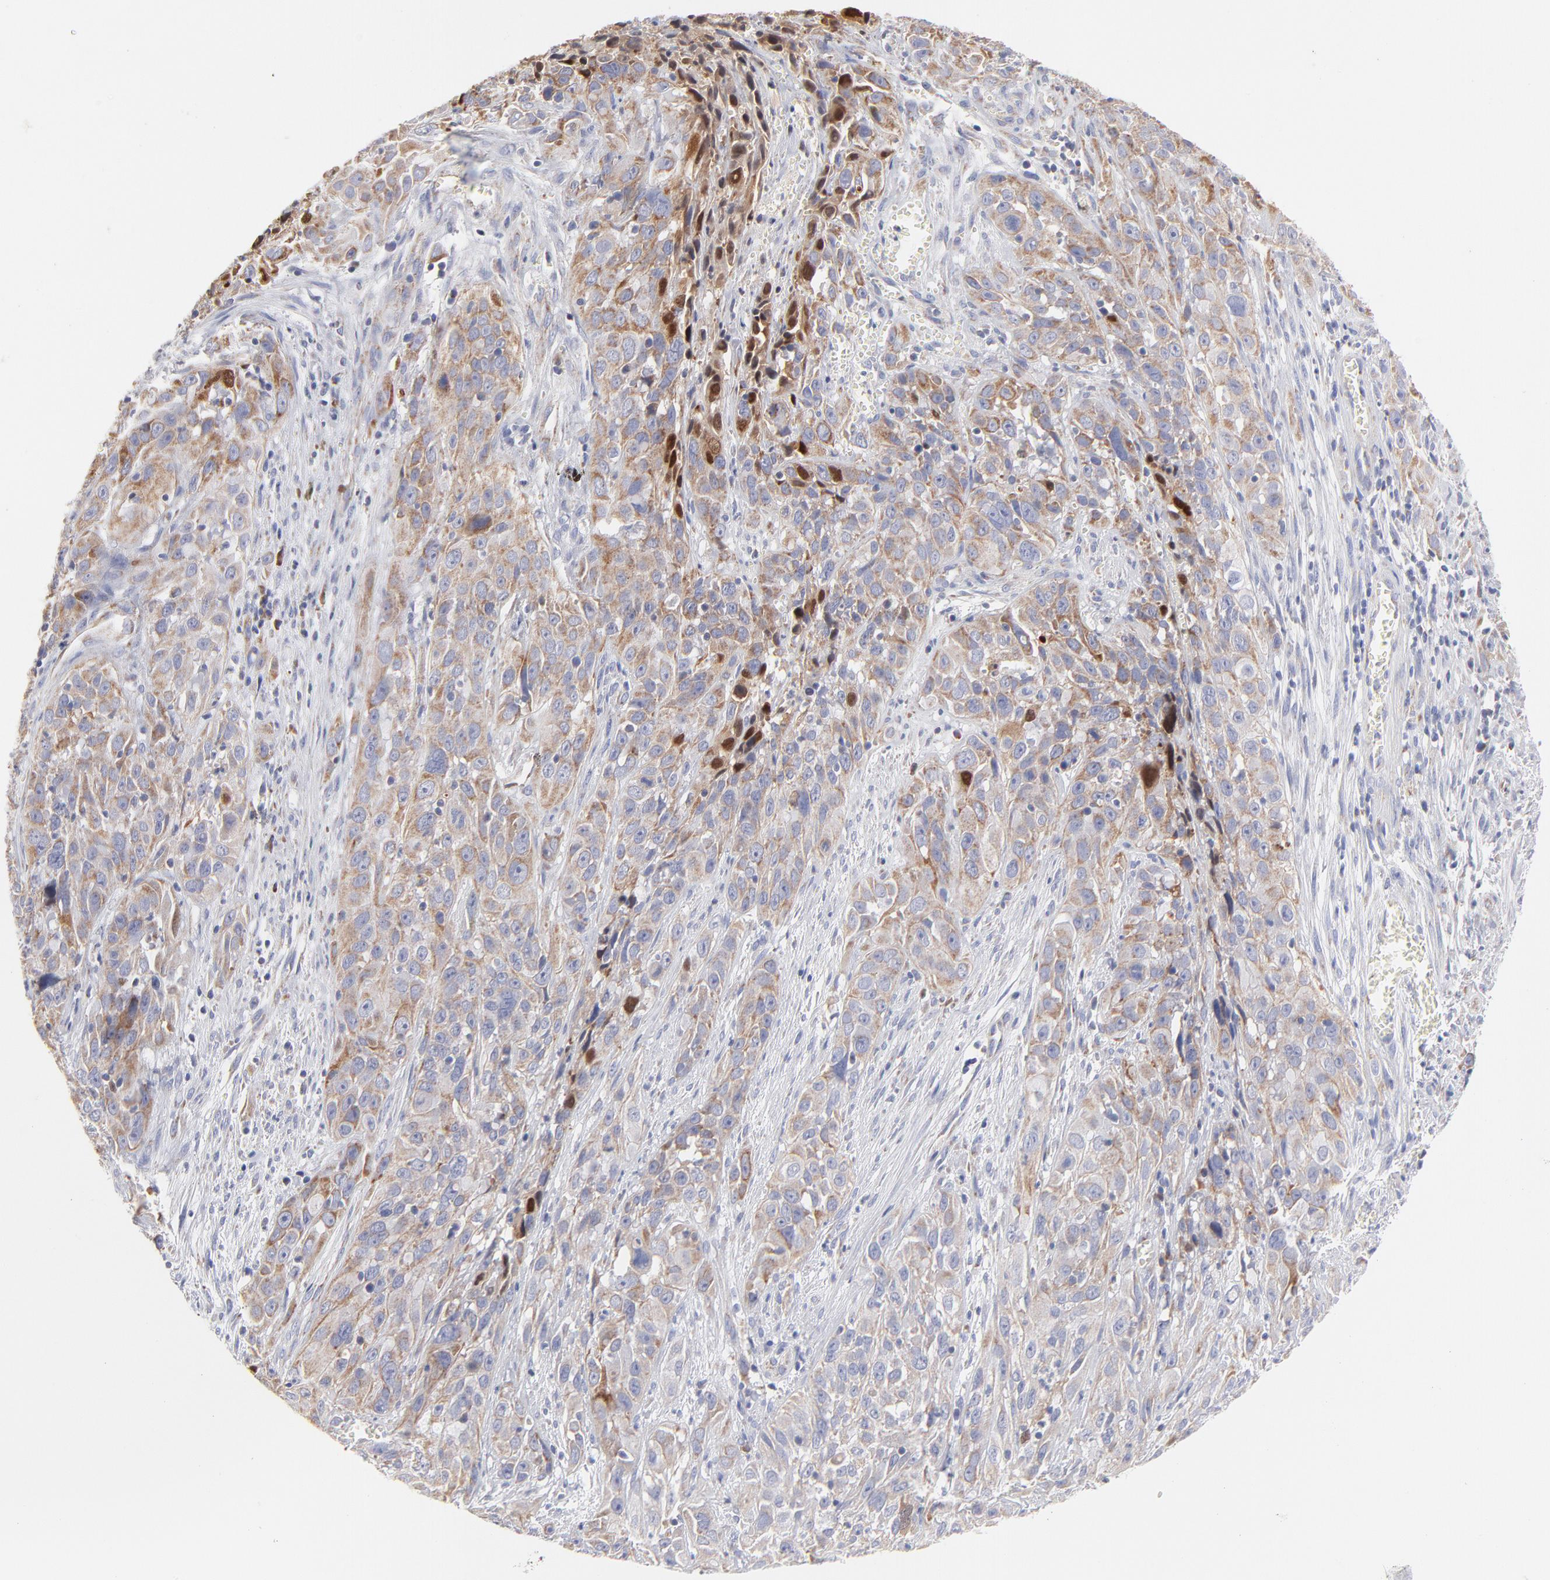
{"staining": {"intensity": "weak", "quantity": ">75%", "location": "cytoplasmic/membranous"}, "tissue": "cervical cancer", "cell_type": "Tumor cells", "image_type": "cancer", "snomed": [{"axis": "morphology", "description": "Squamous cell carcinoma, NOS"}, {"axis": "topography", "description": "Cervix"}], "caption": "A photomicrograph of human squamous cell carcinoma (cervical) stained for a protein shows weak cytoplasmic/membranous brown staining in tumor cells. Ihc stains the protein of interest in brown and the nuclei are stained blue.", "gene": "TIMM8A", "patient": {"sex": "female", "age": 32}}